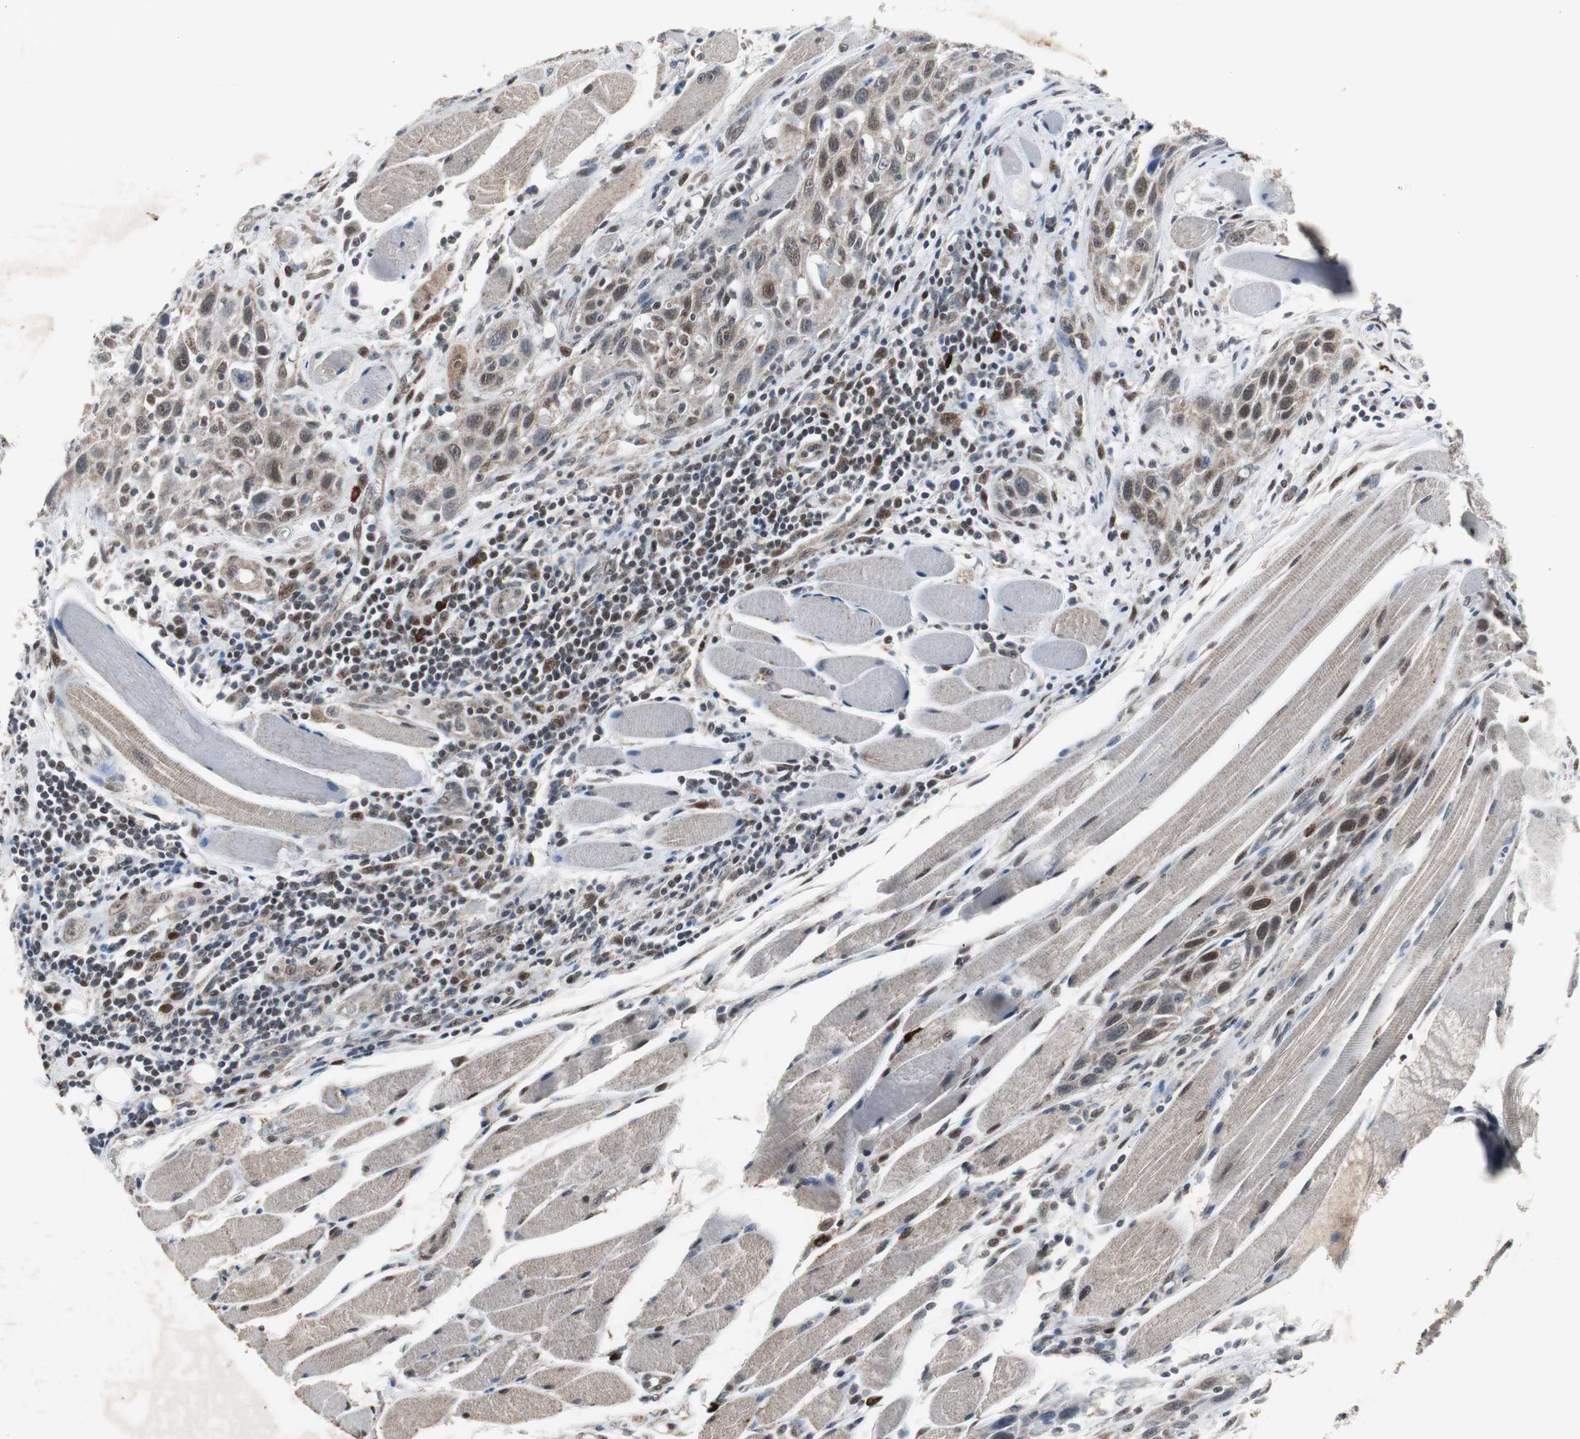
{"staining": {"intensity": "moderate", "quantity": "25%-75%", "location": "nuclear"}, "tissue": "head and neck cancer", "cell_type": "Tumor cells", "image_type": "cancer", "snomed": [{"axis": "morphology", "description": "Squamous cell carcinoma, NOS"}, {"axis": "topography", "description": "Oral tissue"}, {"axis": "topography", "description": "Head-Neck"}], "caption": "Protein expression analysis of human head and neck cancer (squamous cell carcinoma) reveals moderate nuclear positivity in about 25%-75% of tumor cells.", "gene": "ZHX2", "patient": {"sex": "female", "age": 50}}